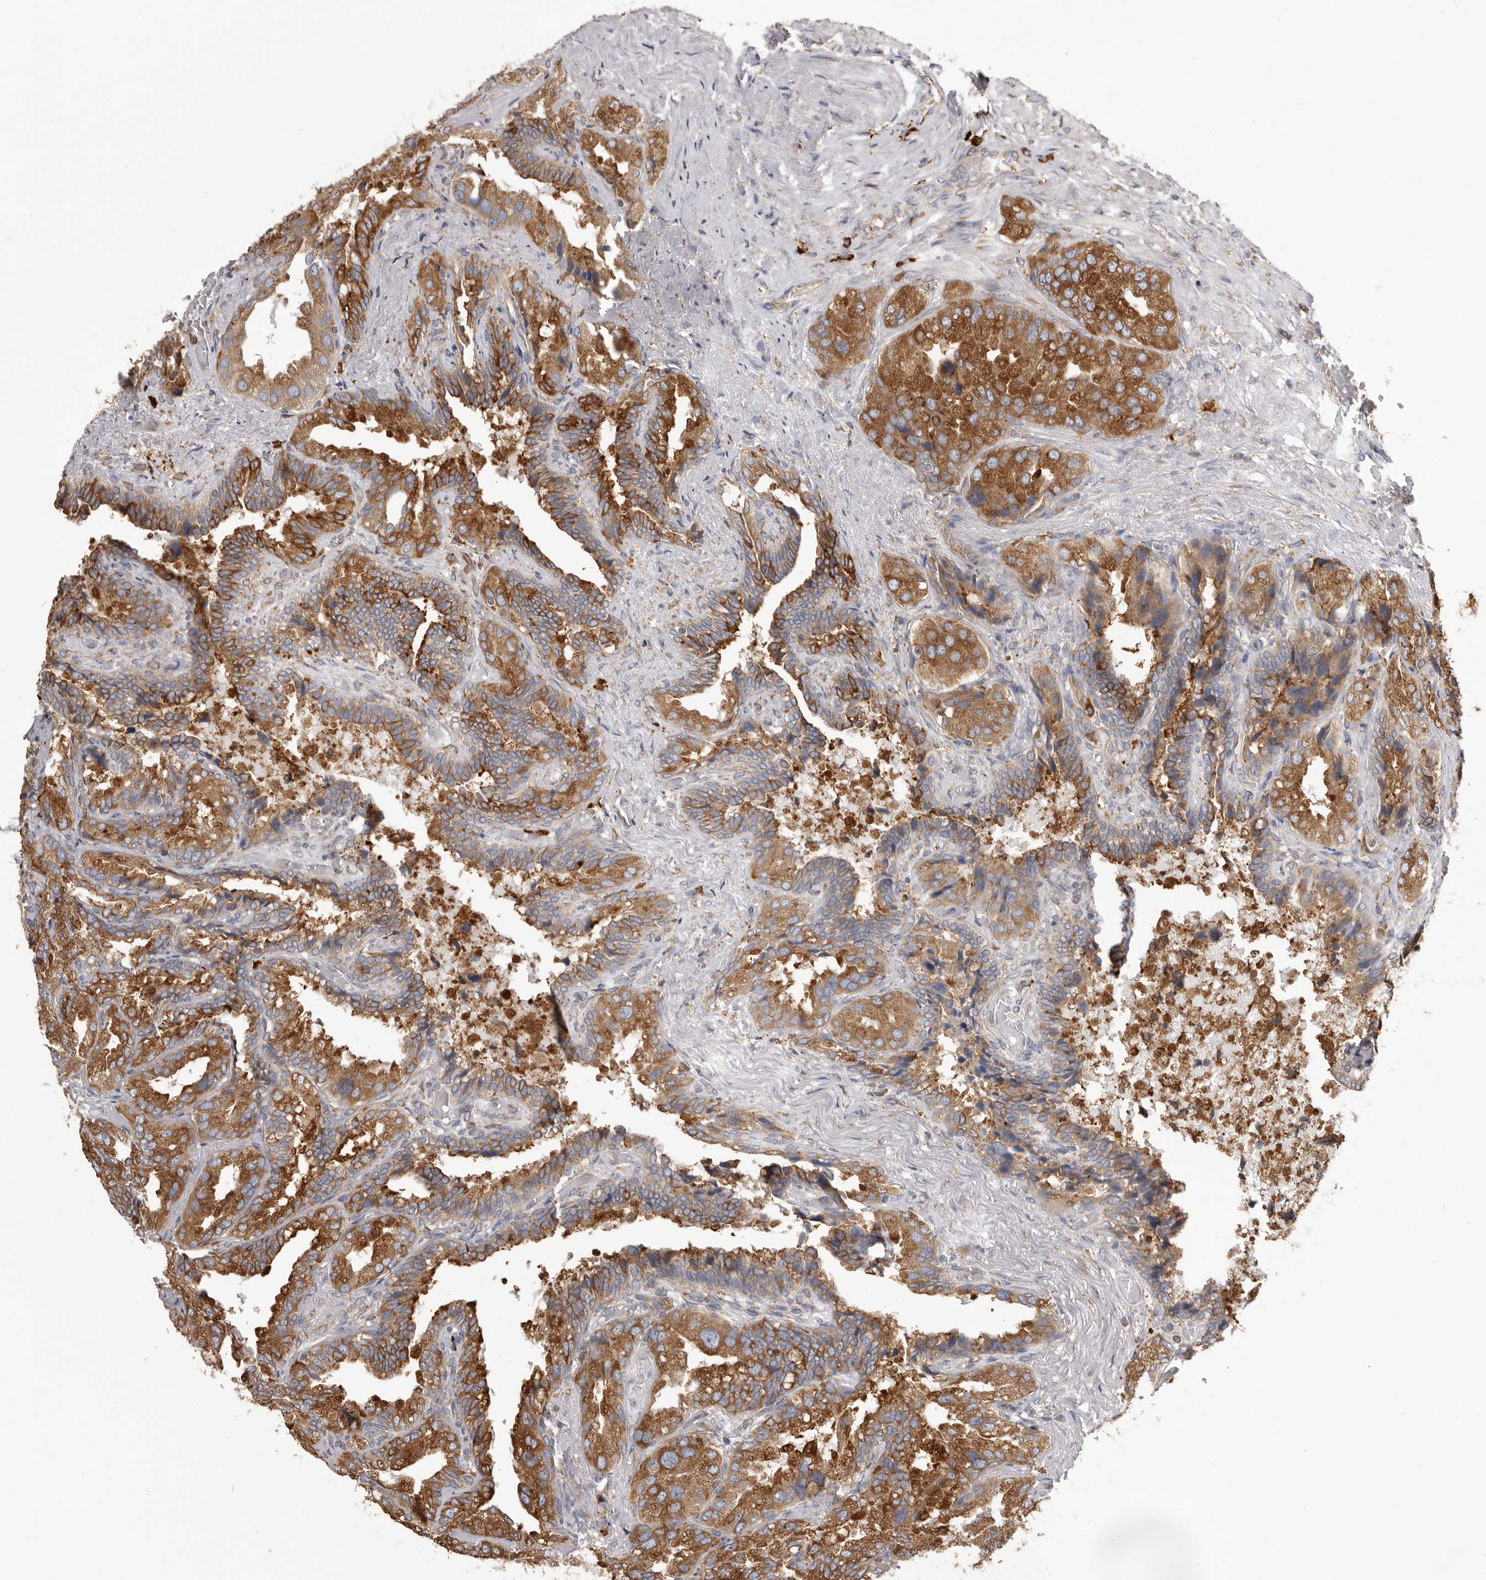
{"staining": {"intensity": "strong", "quantity": ">75%", "location": "cytoplasmic/membranous"}, "tissue": "seminal vesicle", "cell_type": "Glandular cells", "image_type": "normal", "snomed": [{"axis": "morphology", "description": "Normal tissue, NOS"}, {"axis": "topography", "description": "Seminal veicle"}, {"axis": "topography", "description": "Peripheral nerve tissue"}], "caption": "Strong cytoplasmic/membranous positivity for a protein is seen in about >75% of glandular cells of unremarkable seminal vesicle using immunohistochemistry (IHC).", "gene": "QRSL1", "patient": {"sex": "male", "age": 63}}